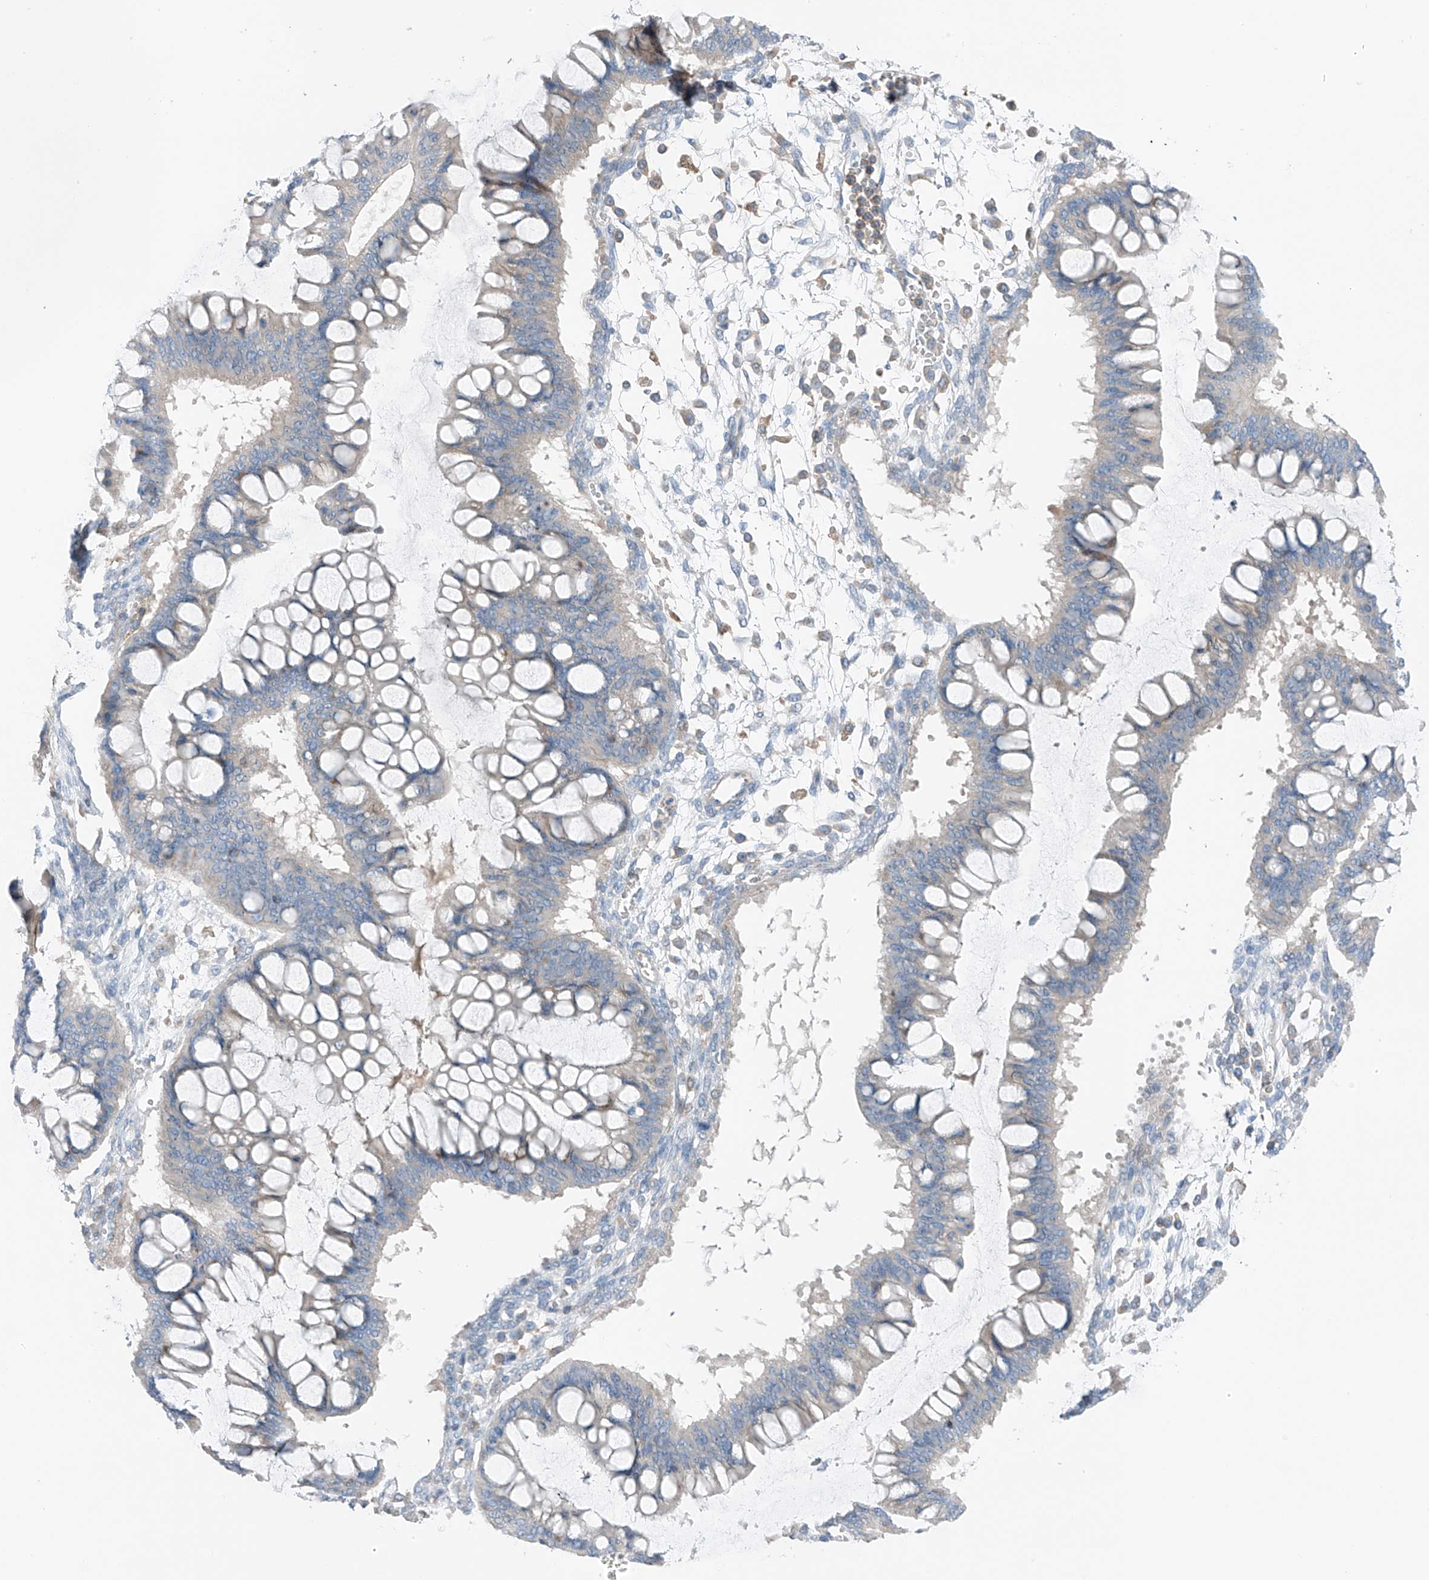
{"staining": {"intensity": "negative", "quantity": "none", "location": "none"}, "tissue": "ovarian cancer", "cell_type": "Tumor cells", "image_type": "cancer", "snomed": [{"axis": "morphology", "description": "Cystadenocarcinoma, mucinous, NOS"}, {"axis": "topography", "description": "Ovary"}], "caption": "Immunohistochemistry image of neoplastic tissue: ovarian cancer (mucinous cystadenocarcinoma) stained with DAB (3,3'-diaminobenzidine) demonstrates no significant protein positivity in tumor cells.", "gene": "NALCN", "patient": {"sex": "female", "age": 73}}